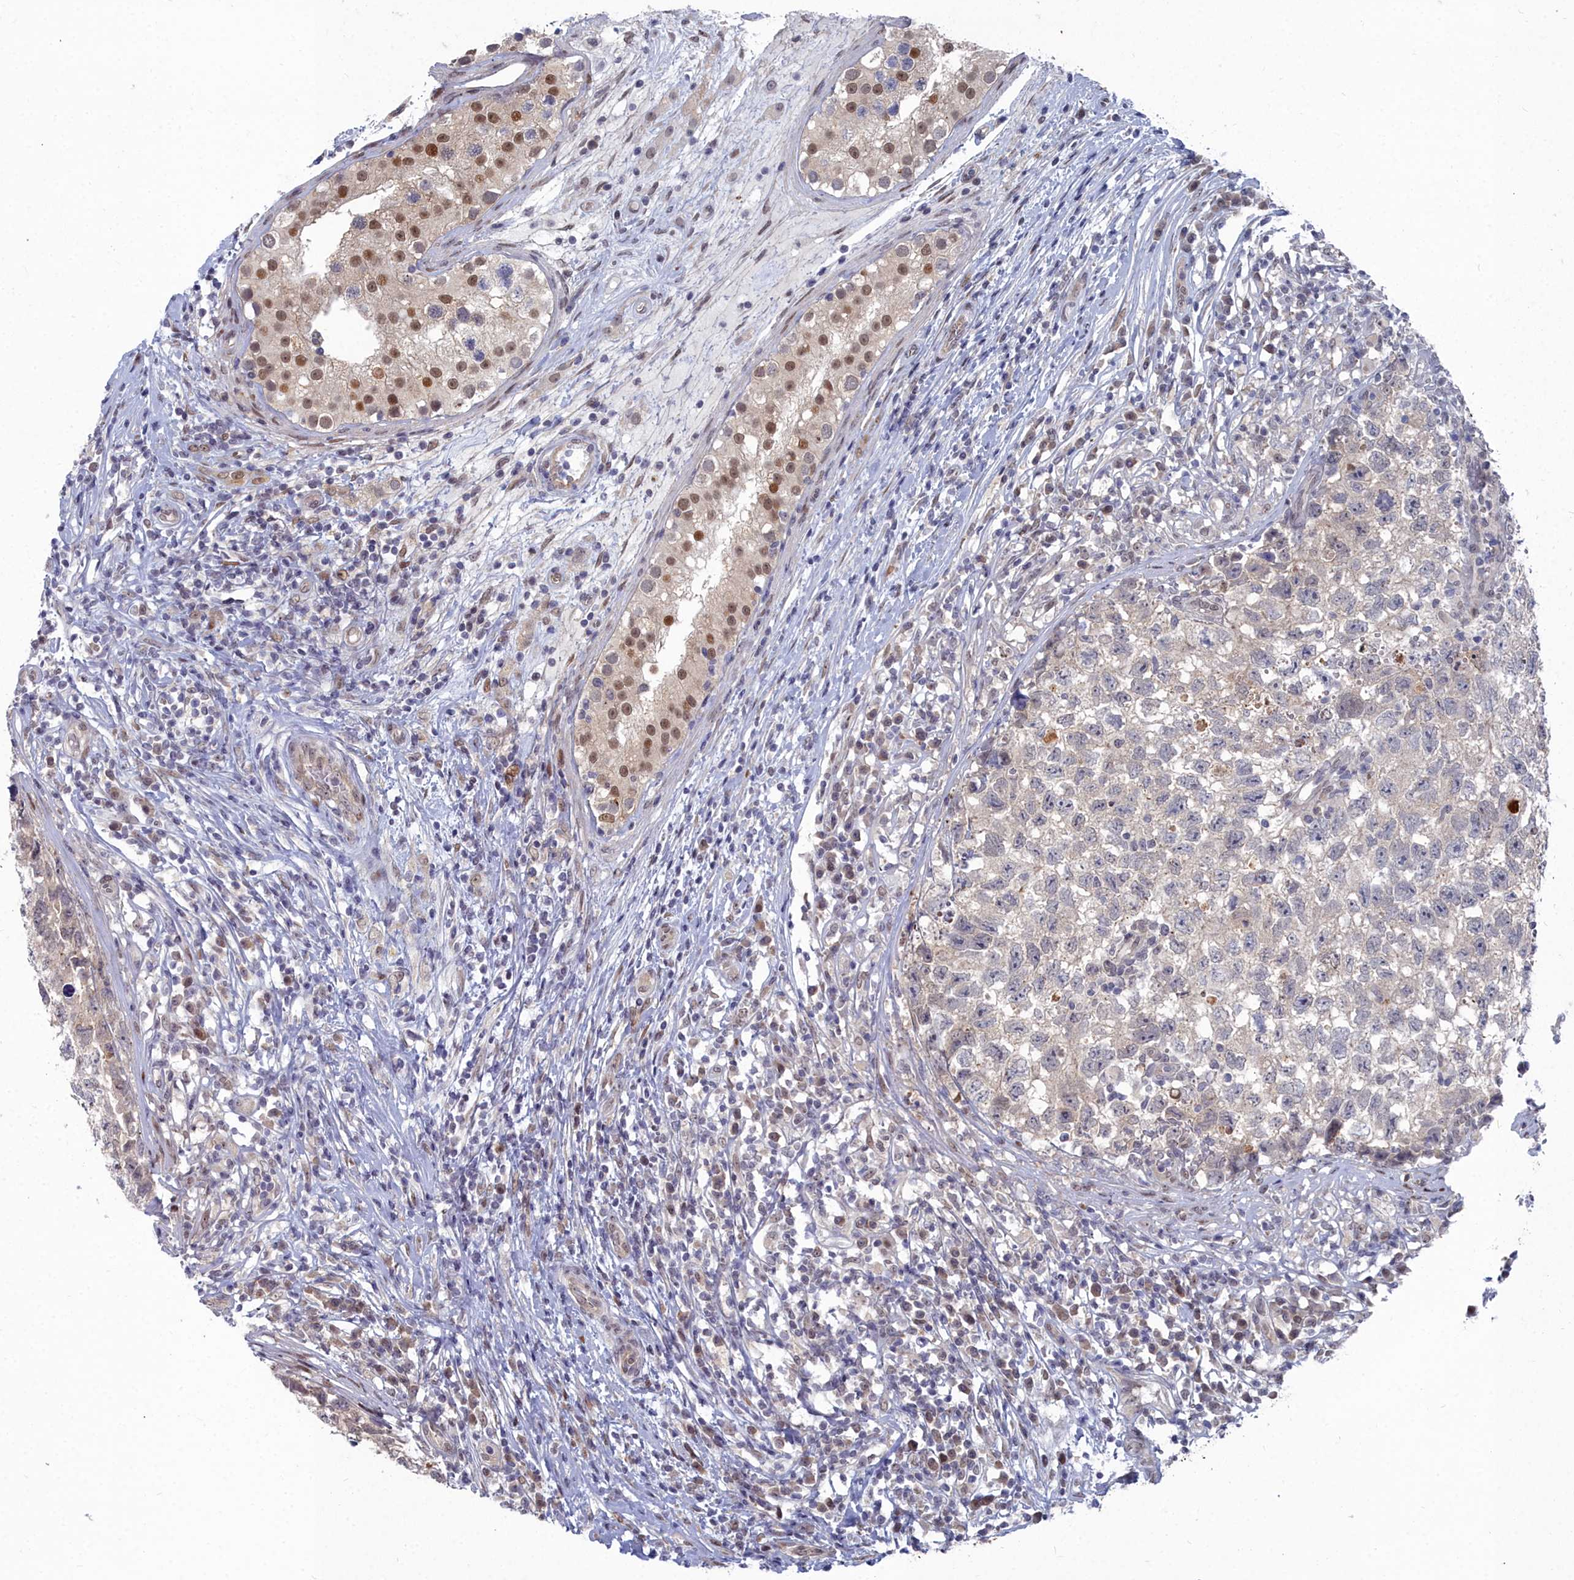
{"staining": {"intensity": "moderate", "quantity": "<25%", "location": "nuclear"}, "tissue": "testis cancer", "cell_type": "Tumor cells", "image_type": "cancer", "snomed": [{"axis": "morphology", "description": "Seminoma, NOS"}, {"axis": "morphology", "description": "Carcinoma, Embryonal, NOS"}, {"axis": "topography", "description": "Testis"}], "caption": "Immunohistochemical staining of human testis cancer shows low levels of moderate nuclear staining in approximately <25% of tumor cells.", "gene": "RPS27A", "patient": {"sex": "male", "age": 29}}